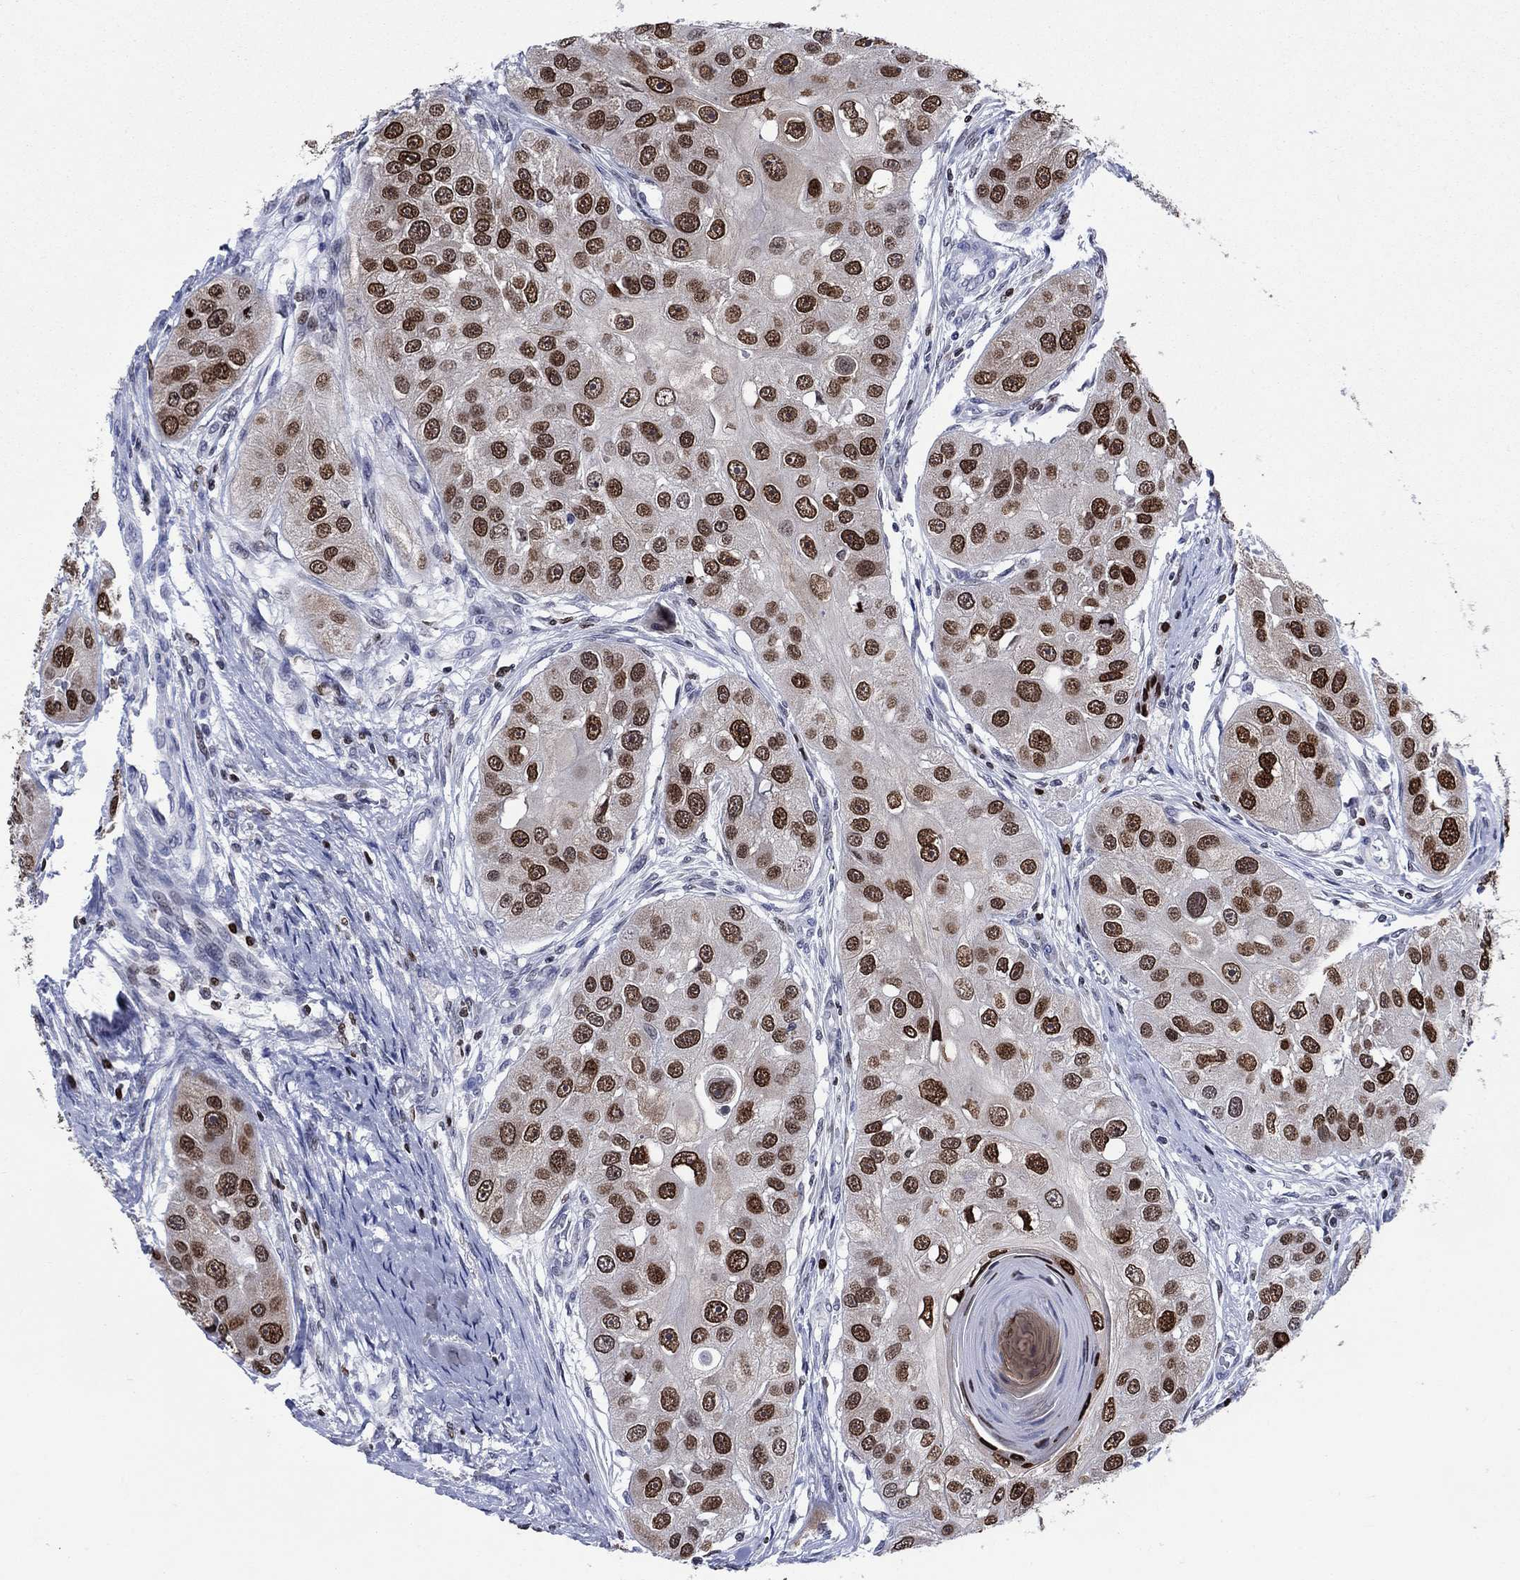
{"staining": {"intensity": "moderate", "quantity": ">75%", "location": "nuclear"}, "tissue": "head and neck cancer", "cell_type": "Tumor cells", "image_type": "cancer", "snomed": [{"axis": "morphology", "description": "Normal tissue, NOS"}, {"axis": "morphology", "description": "Squamous cell carcinoma, NOS"}, {"axis": "topography", "description": "Skeletal muscle"}, {"axis": "topography", "description": "Head-Neck"}], "caption": "DAB (3,3'-diaminobenzidine) immunohistochemical staining of head and neck cancer (squamous cell carcinoma) reveals moderate nuclear protein staining in about >75% of tumor cells.", "gene": "HMGA1", "patient": {"sex": "male", "age": 51}}